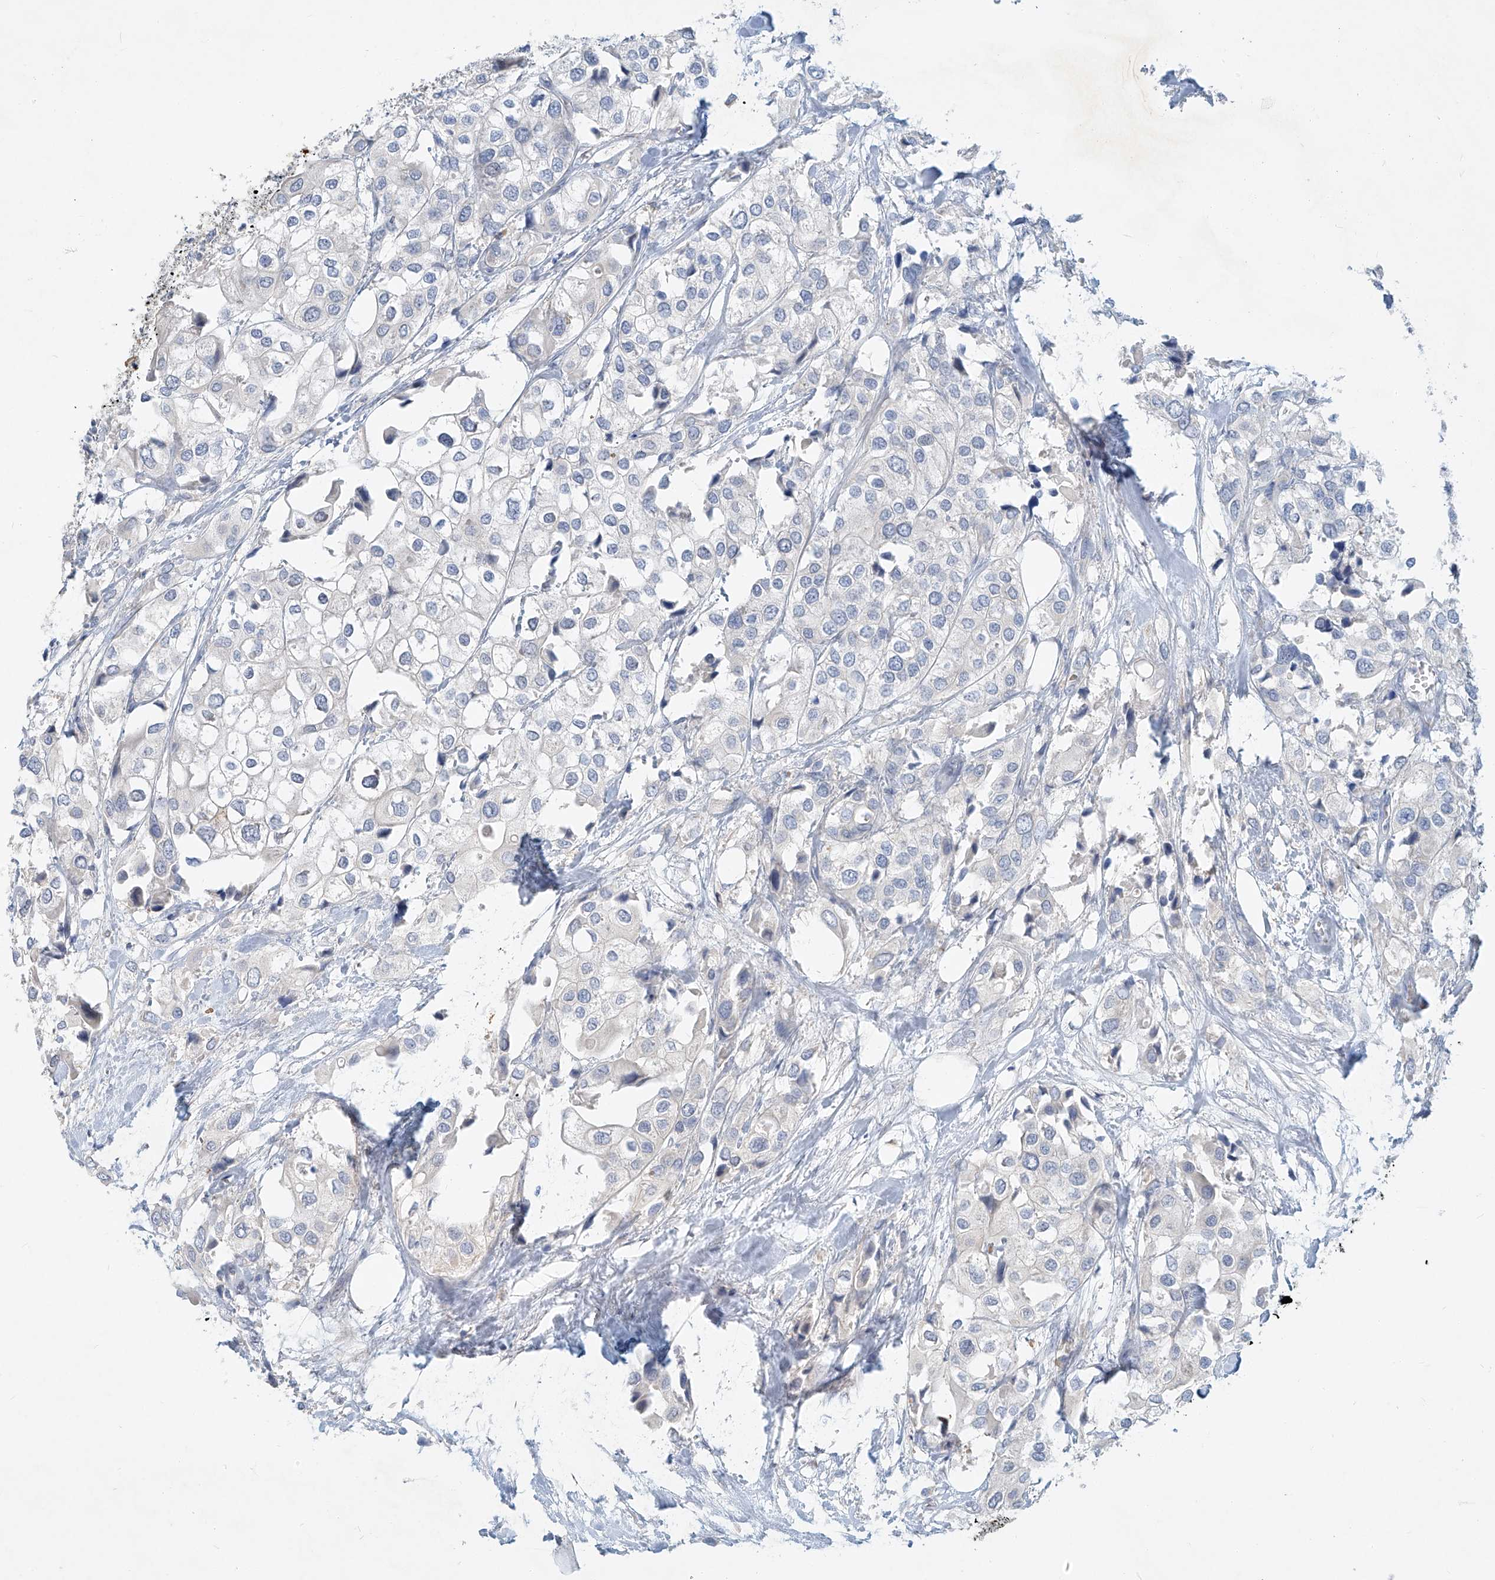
{"staining": {"intensity": "negative", "quantity": "none", "location": "none"}, "tissue": "urothelial cancer", "cell_type": "Tumor cells", "image_type": "cancer", "snomed": [{"axis": "morphology", "description": "Urothelial carcinoma, High grade"}, {"axis": "topography", "description": "Urinary bladder"}], "caption": "DAB immunohistochemical staining of urothelial cancer shows no significant expression in tumor cells.", "gene": "SYTL3", "patient": {"sex": "male", "age": 64}}